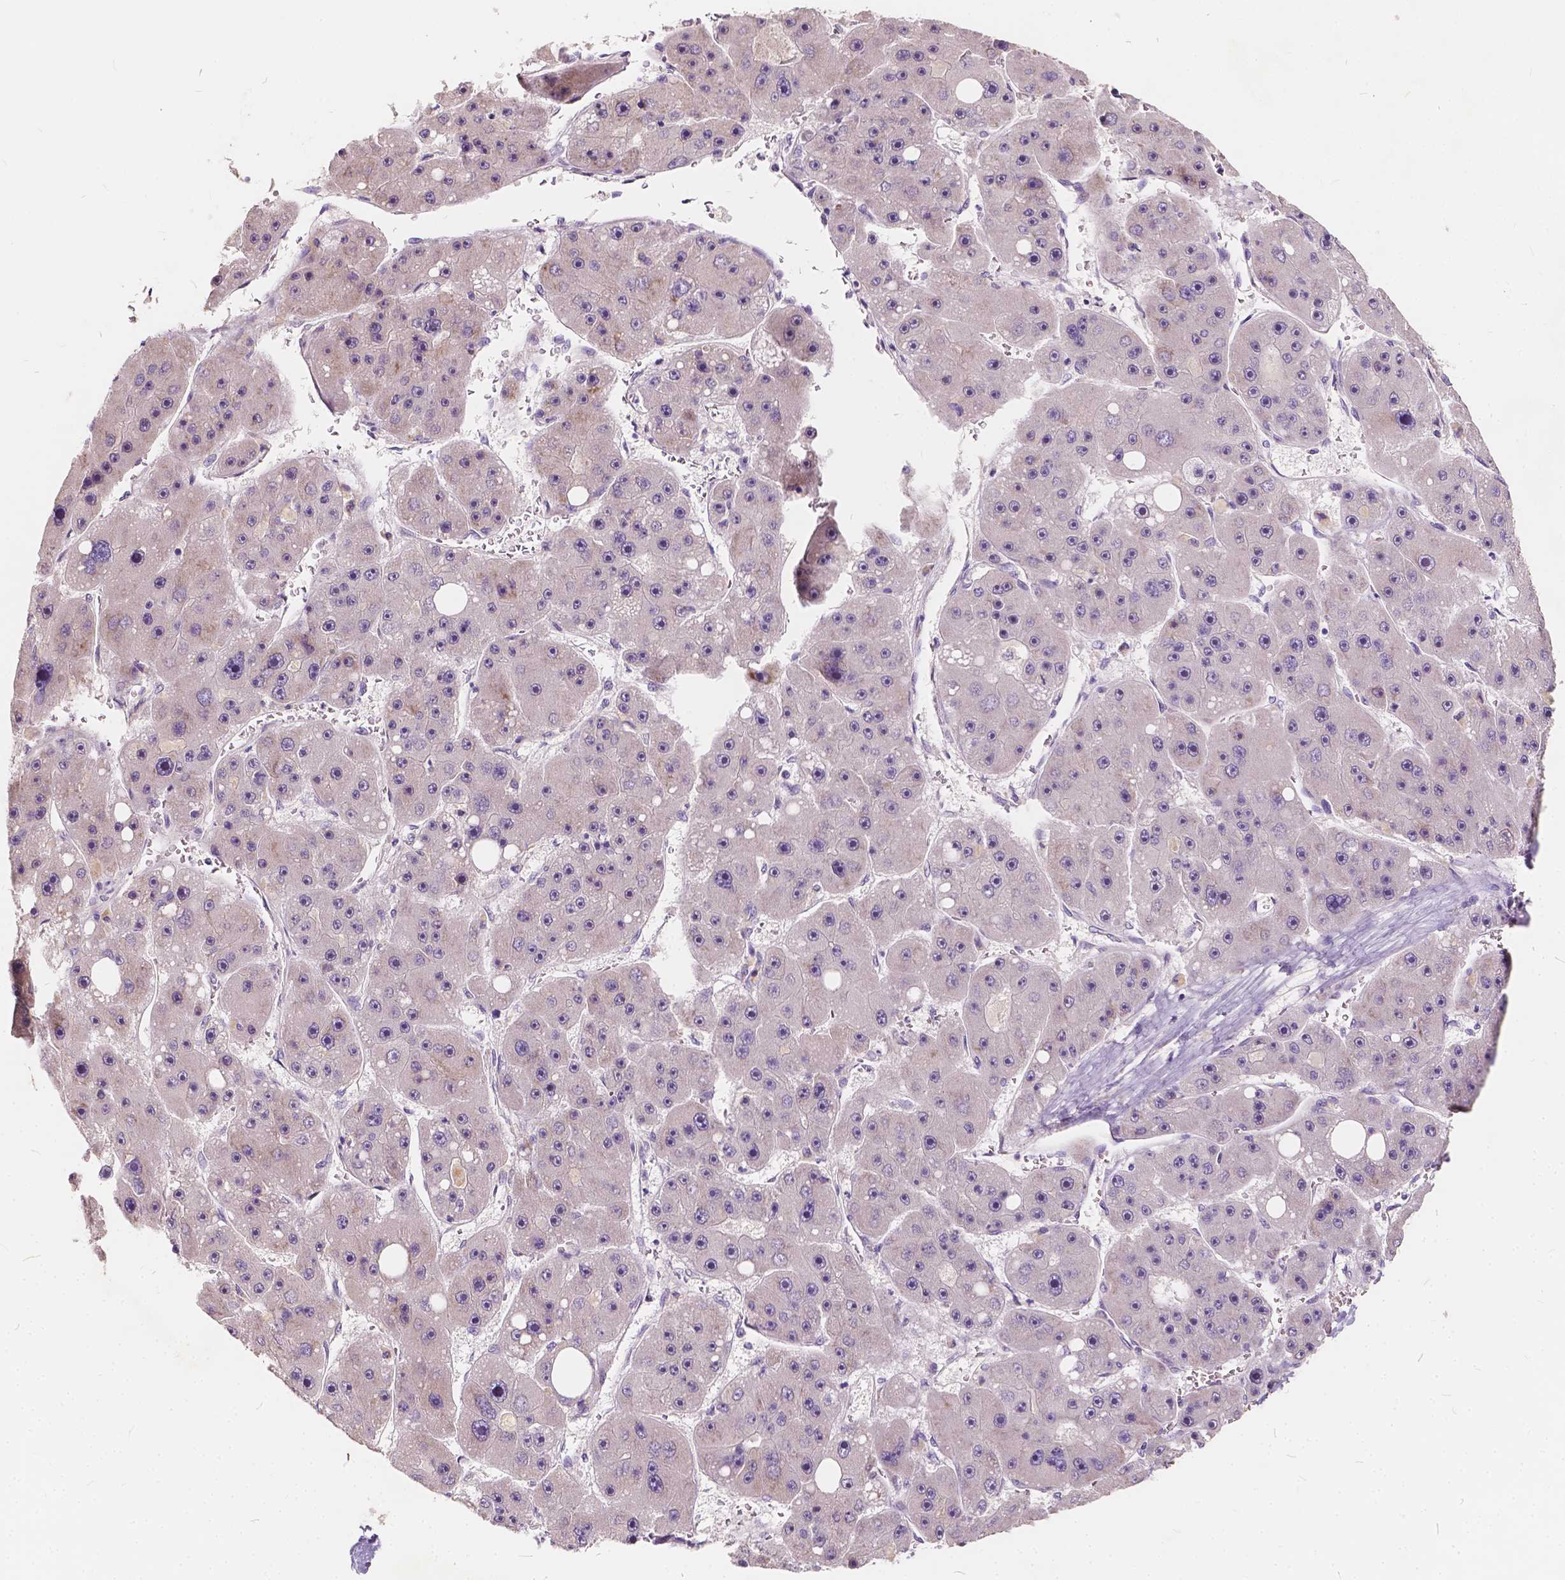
{"staining": {"intensity": "negative", "quantity": "none", "location": "none"}, "tissue": "liver cancer", "cell_type": "Tumor cells", "image_type": "cancer", "snomed": [{"axis": "morphology", "description": "Carcinoma, Hepatocellular, NOS"}, {"axis": "topography", "description": "Liver"}], "caption": "This image is of hepatocellular carcinoma (liver) stained with IHC to label a protein in brown with the nuclei are counter-stained blue. There is no expression in tumor cells.", "gene": "SLC7A8", "patient": {"sex": "female", "age": 61}}